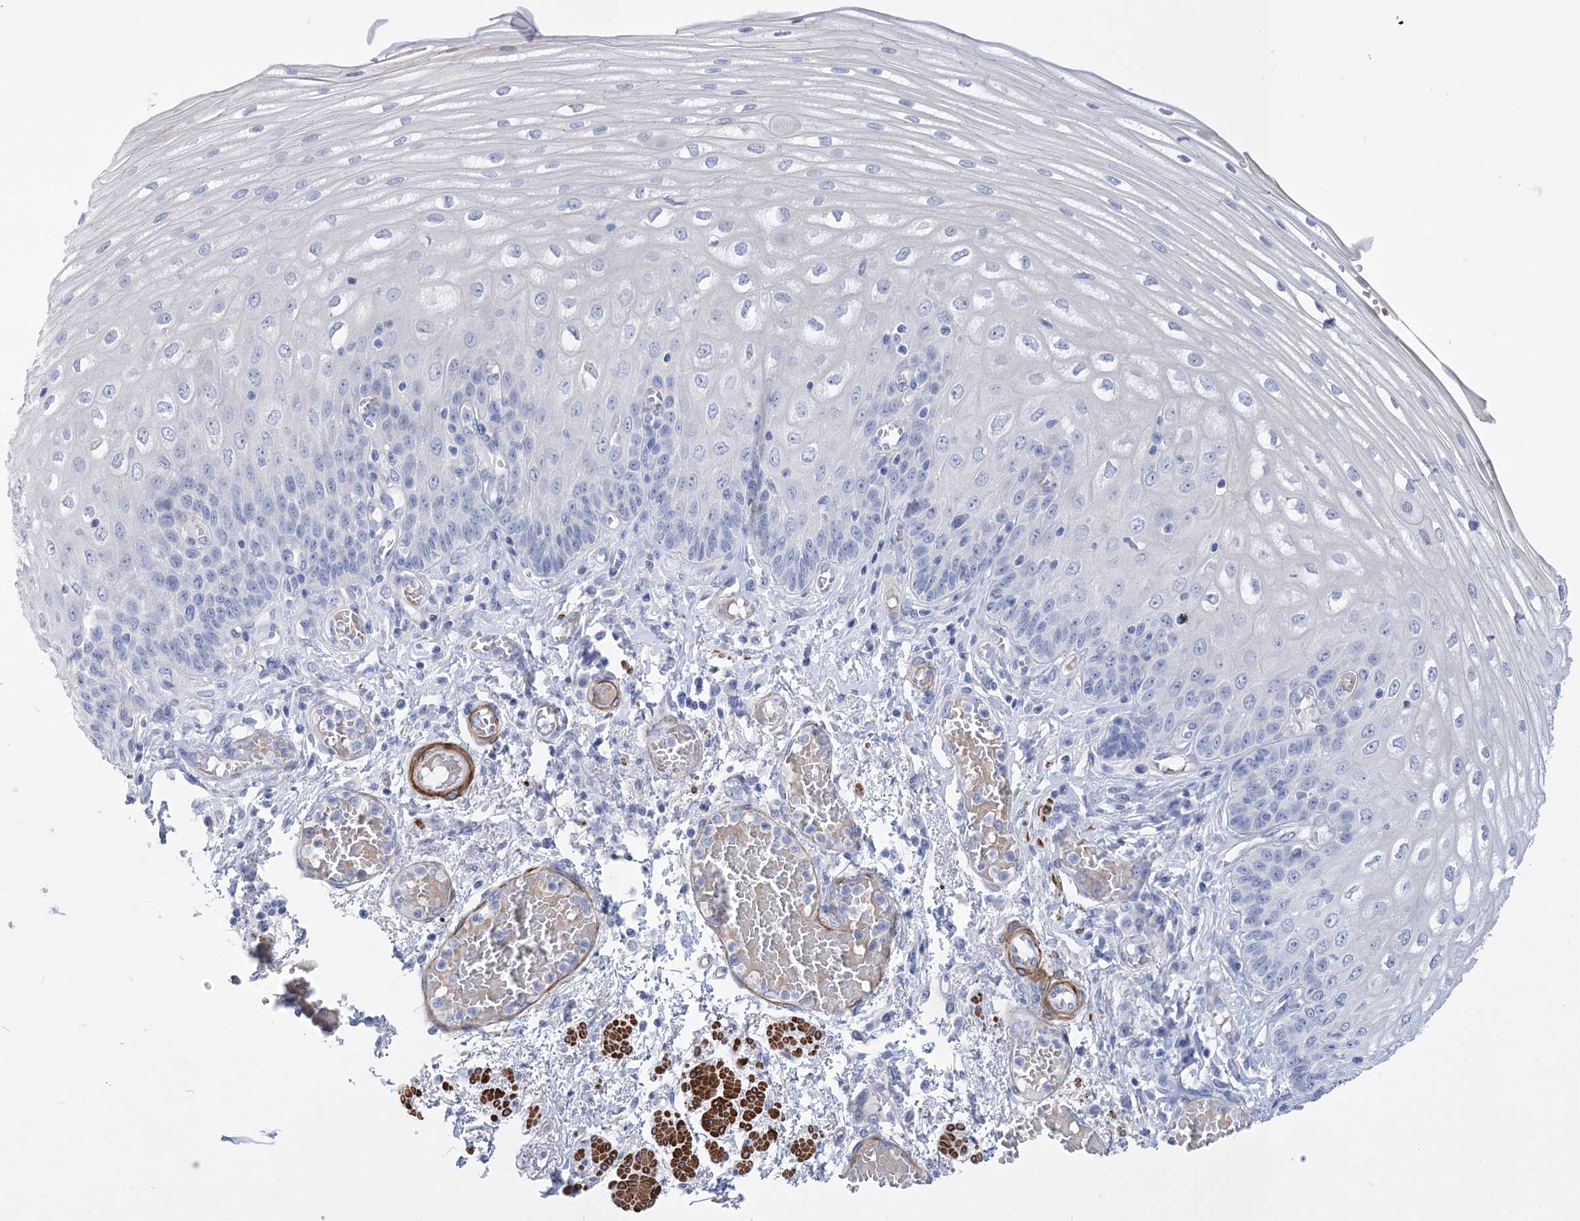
{"staining": {"intensity": "negative", "quantity": "none", "location": "none"}, "tissue": "esophagus", "cell_type": "Squamous epithelial cells", "image_type": "normal", "snomed": [{"axis": "morphology", "description": "Normal tissue, NOS"}, {"axis": "topography", "description": "Esophagus"}], "caption": "Immunohistochemical staining of normal human esophagus shows no significant staining in squamous epithelial cells.", "gene": "WDR74", "patient": {"sex": "male", "age": 81}}